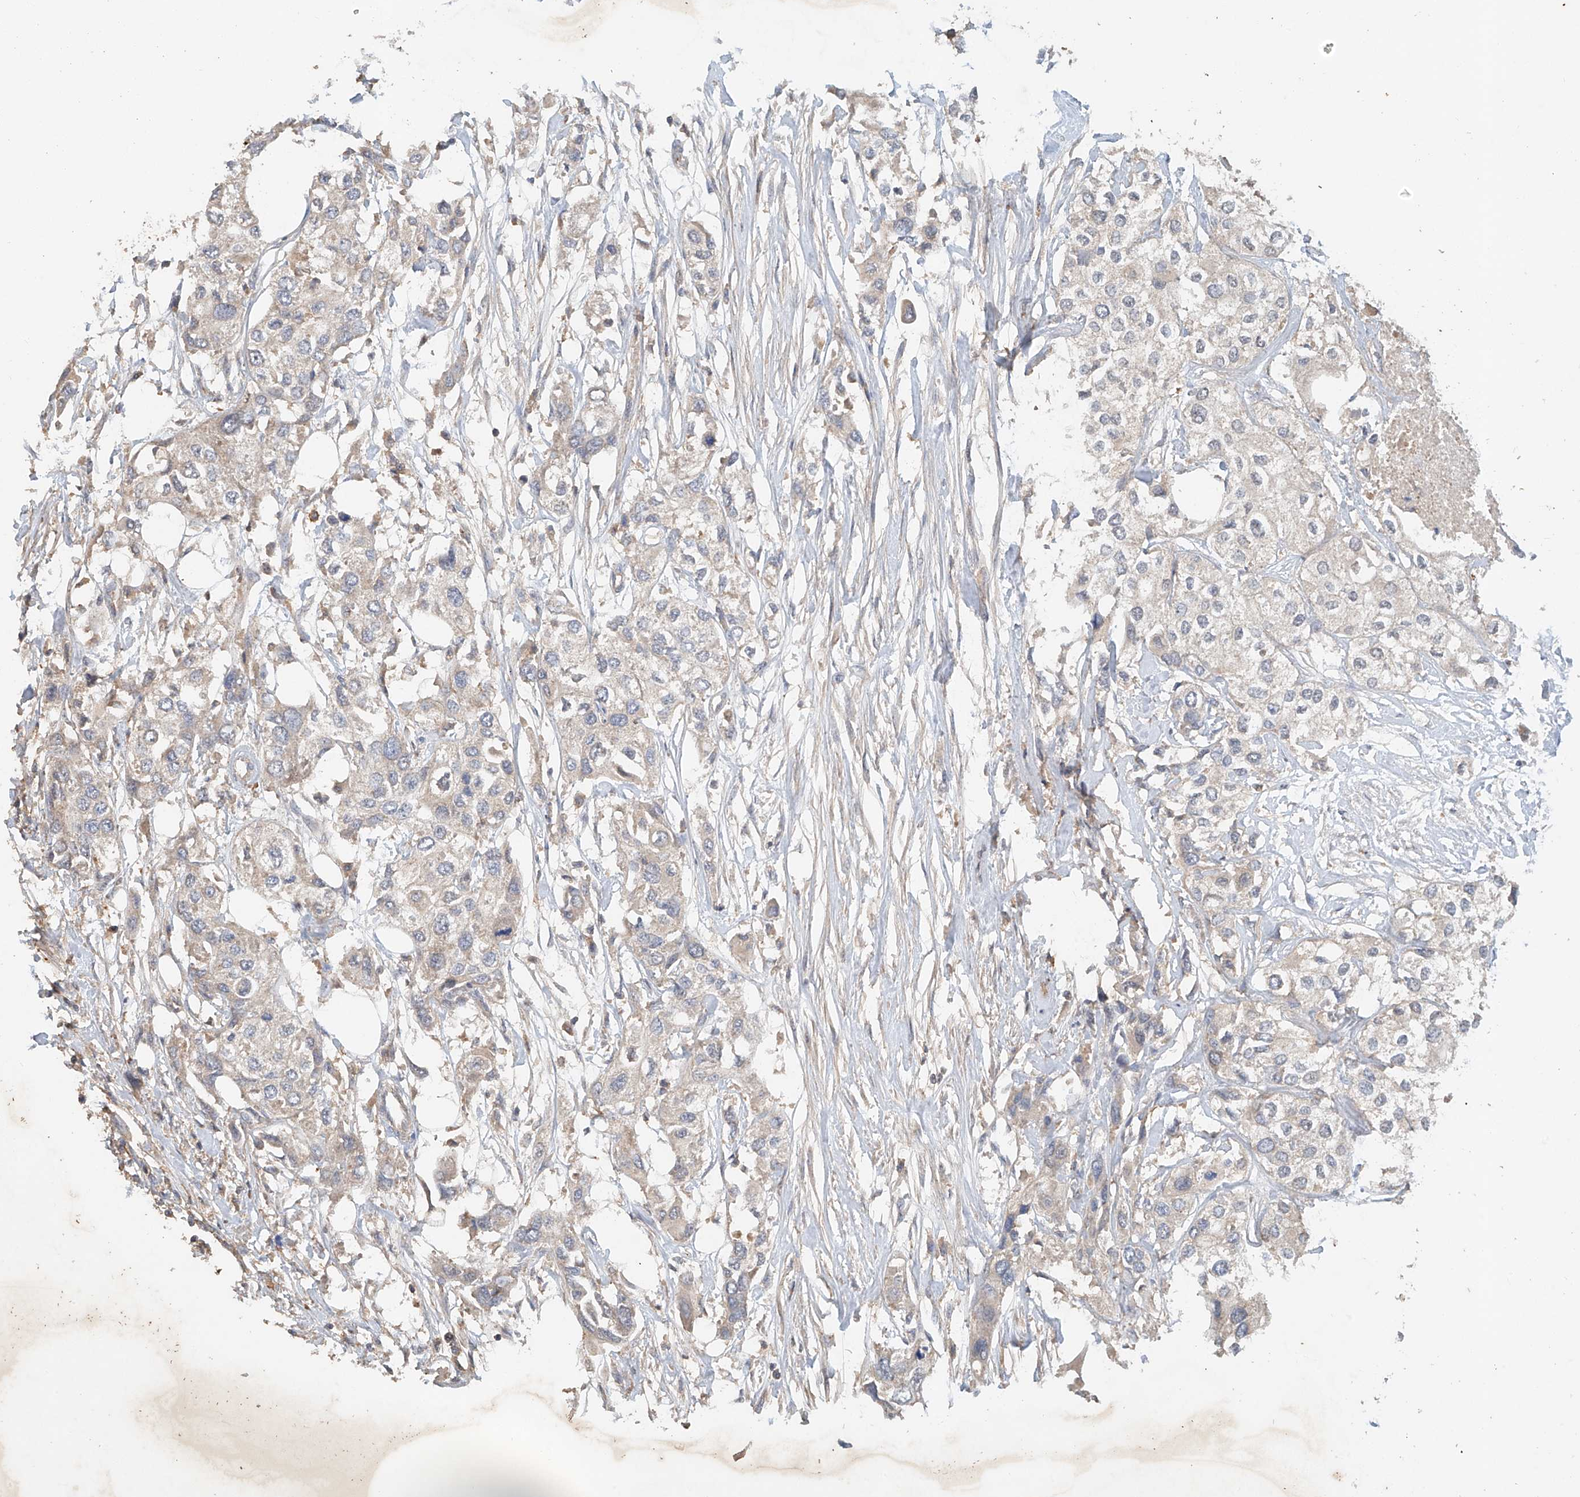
{"staining": {"intensity": "negative", "quantity": "none", "location": "none"}, "tissue": "urothelial cancer", "cell_type": "Tumor cells", "image_type": "cancer", "snomed": [{"axis": "morphology", "description": "Urothelial carcinoma, High grade"}, {"axis": "topography", "description": "Urinary bladder"}], "caption": "Immunohistochemical staining of human high-grade urothelial carcinoma shows no significant expression in tumor cells.", "gene": "GNB1L", "patient": {"sex": "male", "age": 64}}